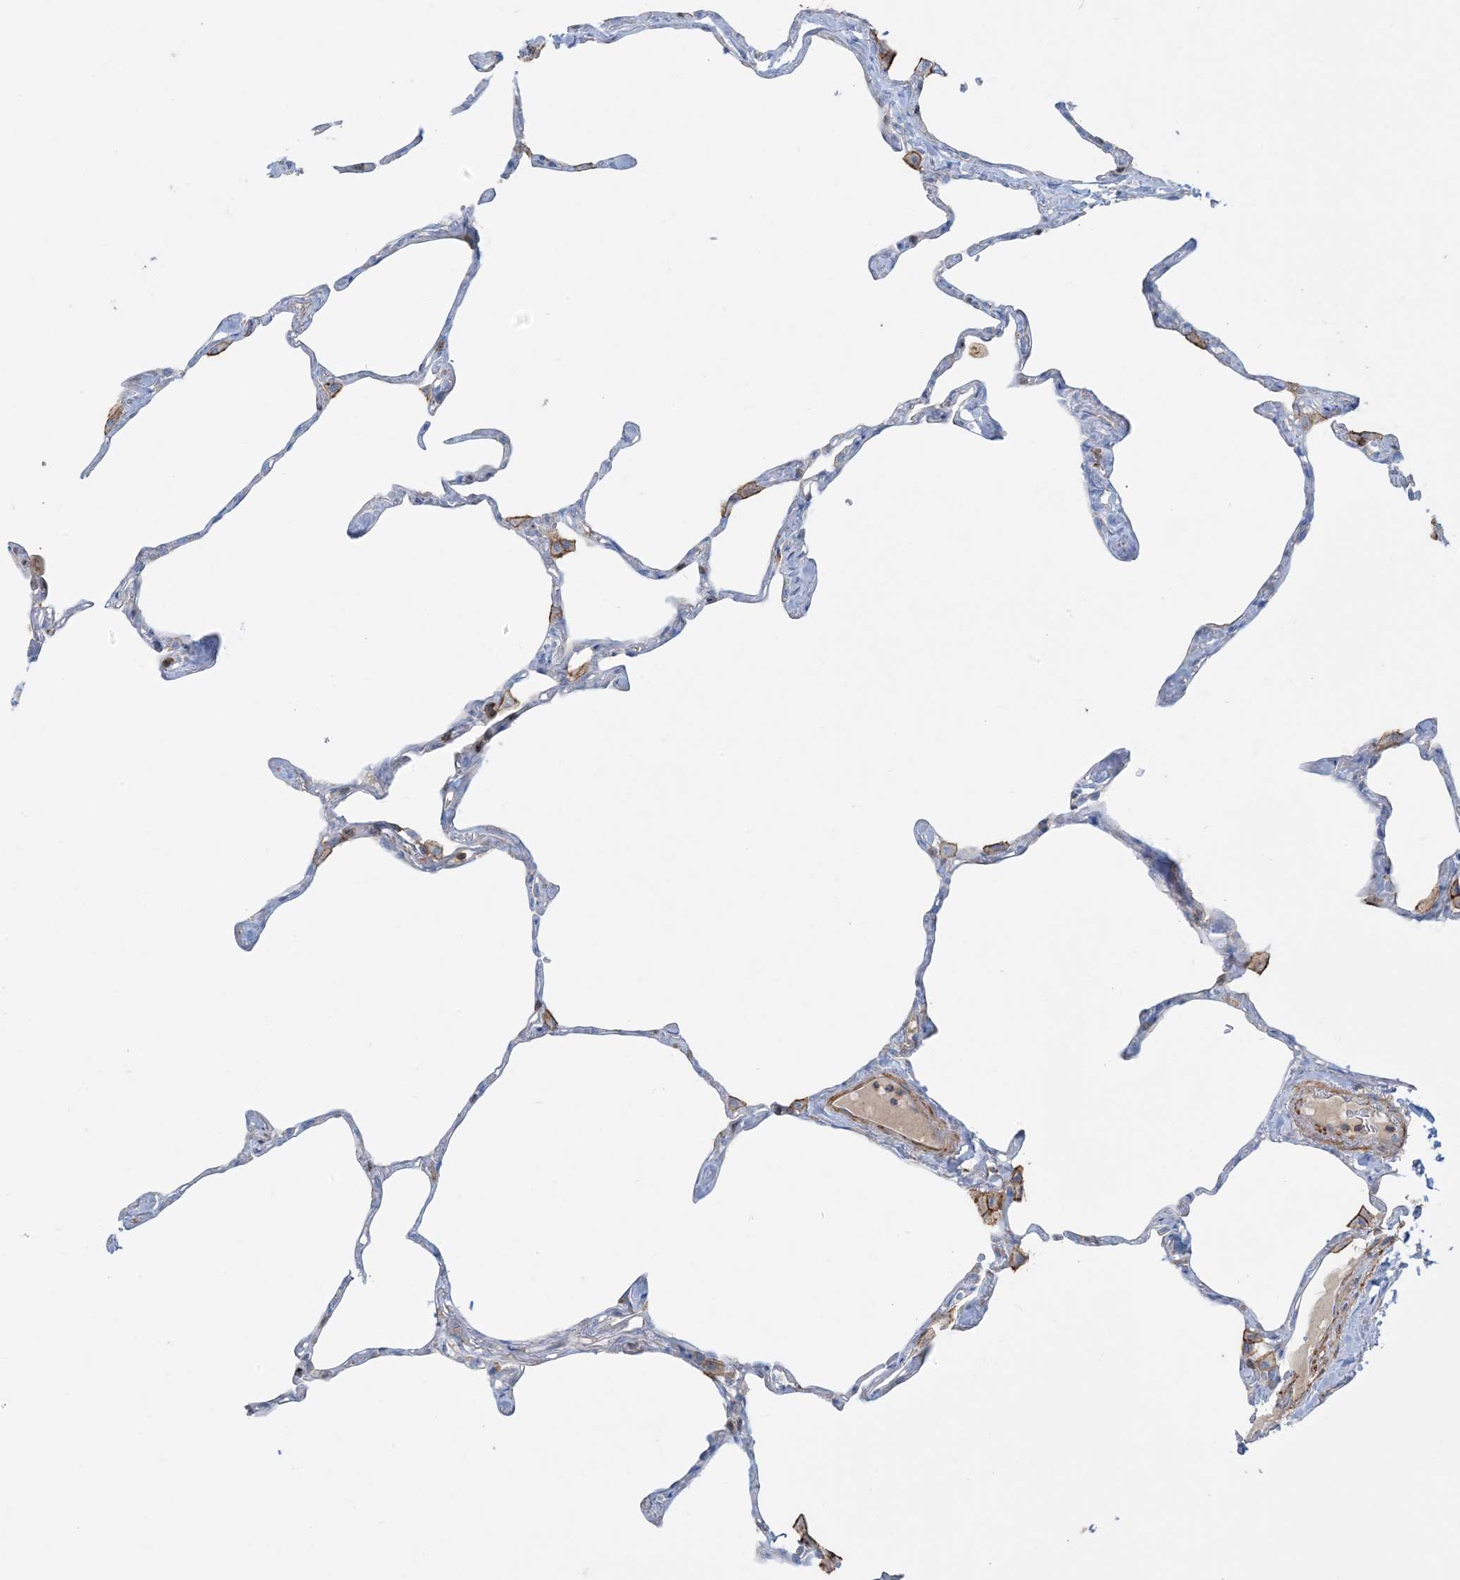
{"staining": {"intensity": "negative", "quantity": "none", "location": "none"}, "tissue": "lung", "cell_type": "Alveolar cells", "image_type": "normal", "snomed": [{"axis": "morphology", "description": "Normal tissue, NOS"}, {"axis": "topography", "description": "Lung"}], "caption": "This micrograph is of normal lung stained with immunohistochemistry to label a protein in brown with the nuclei are counter-stained blue. There is no expression in alveolar cells. Brightfield microscopy of IHC stained with DAB (3,3'-diaminobenzidine) (brown) and hematoxylin (blue), captured at high magnification.", "gene": "GTF3C2", "patient": {"sex": "male", "age": 65}}